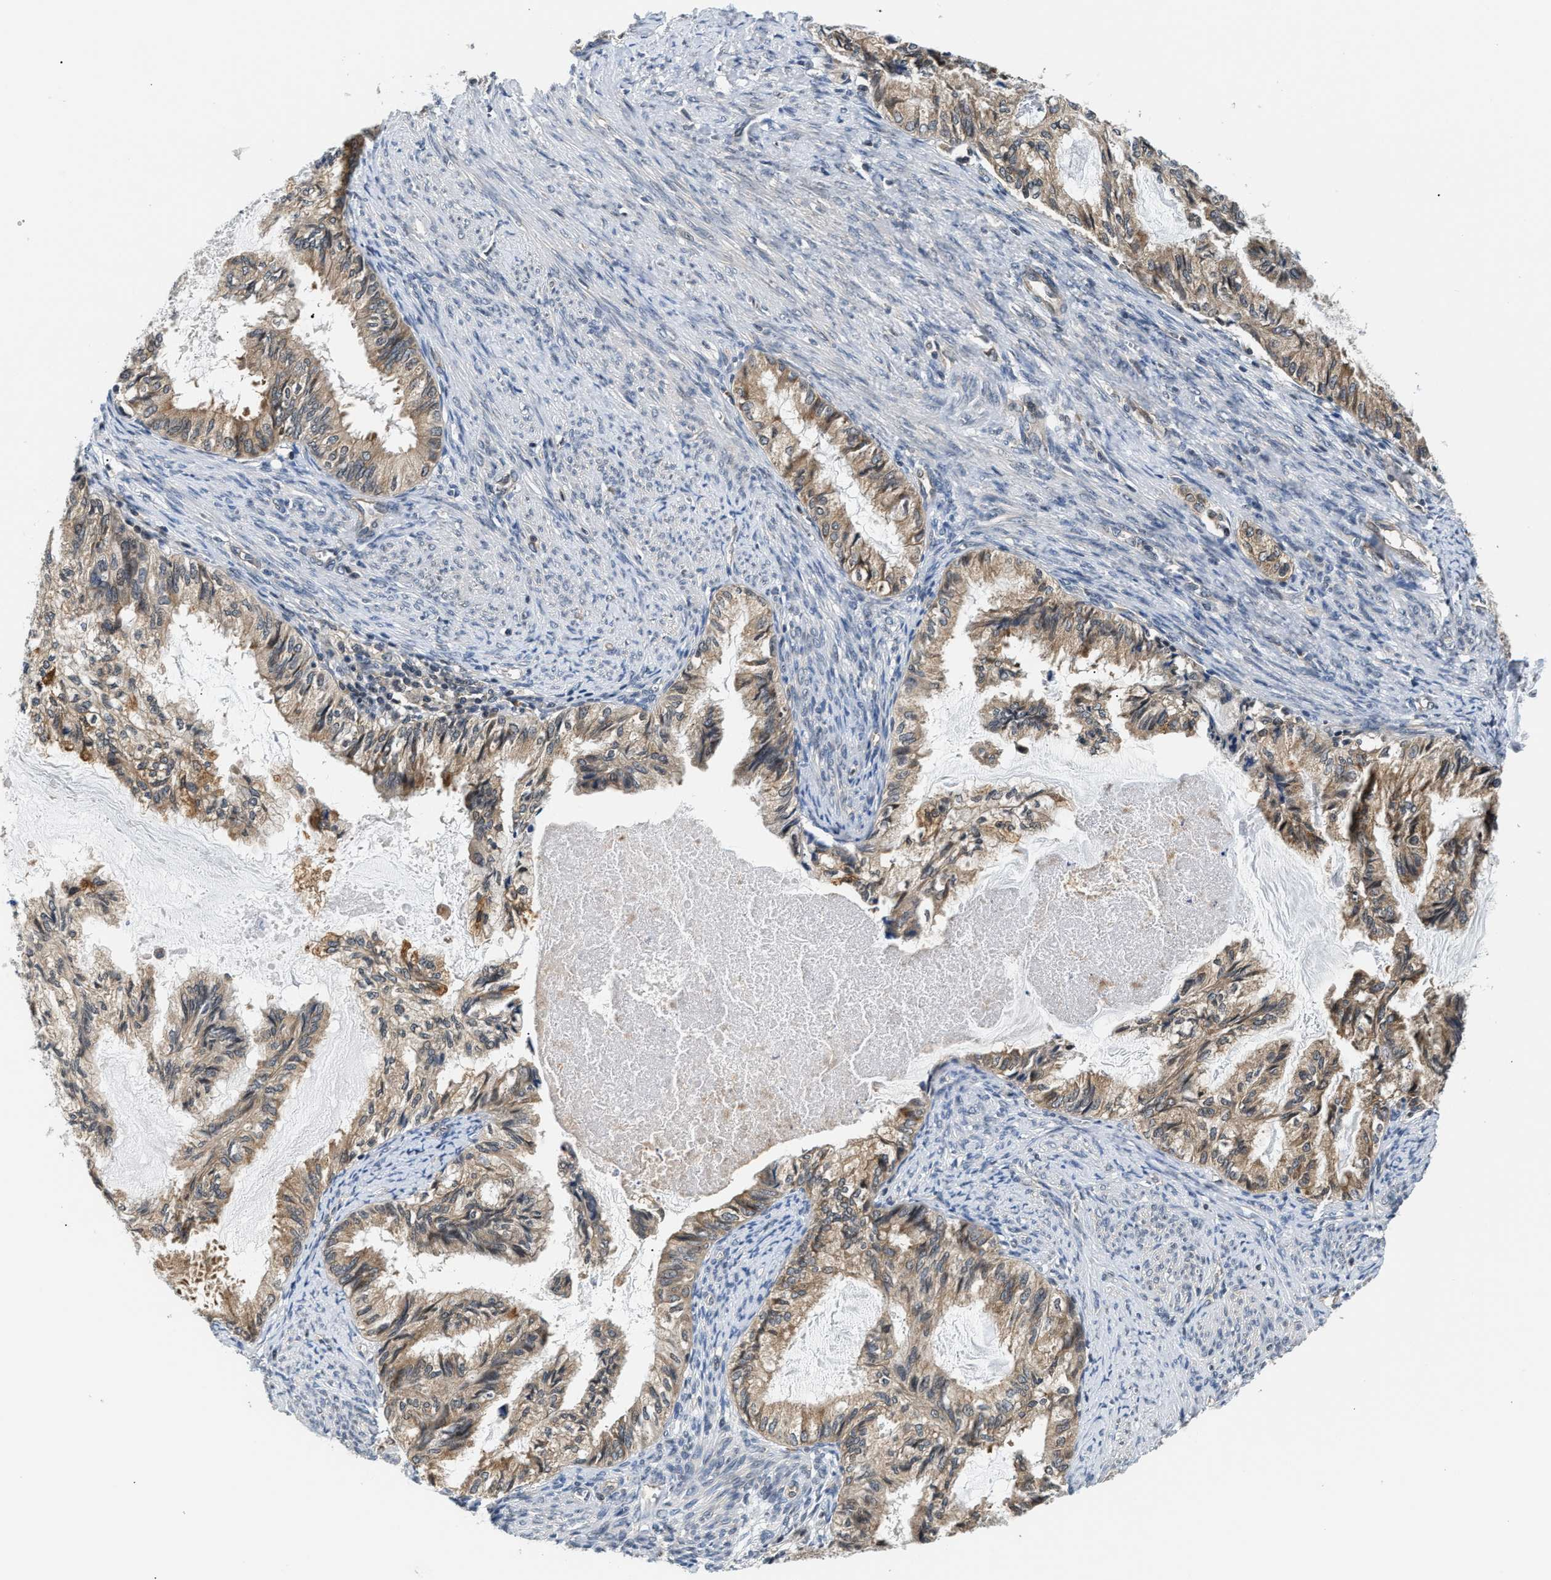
{"staining": {"intensity": "moderate", "quantity": ">75%", "location": "cytoplasmic/membranous"}, "tissue": "endometrial cancer", "cell_type": "Tumor cells", "image_type": "cancer", "snomed": [{"axis": "morphology", "description": "Adenocarcinoma, NOS"}, {"axis": "topography", "description": "Endometrium"}], "caption": "Tumor cells demonstrate medium levels of moderate cytoplasmic/membranous staining in about >75% of cells in adenocarcinoma (endometrial).", "gene": "RAB29", "patient": {"sex": "female", "age": 86}}